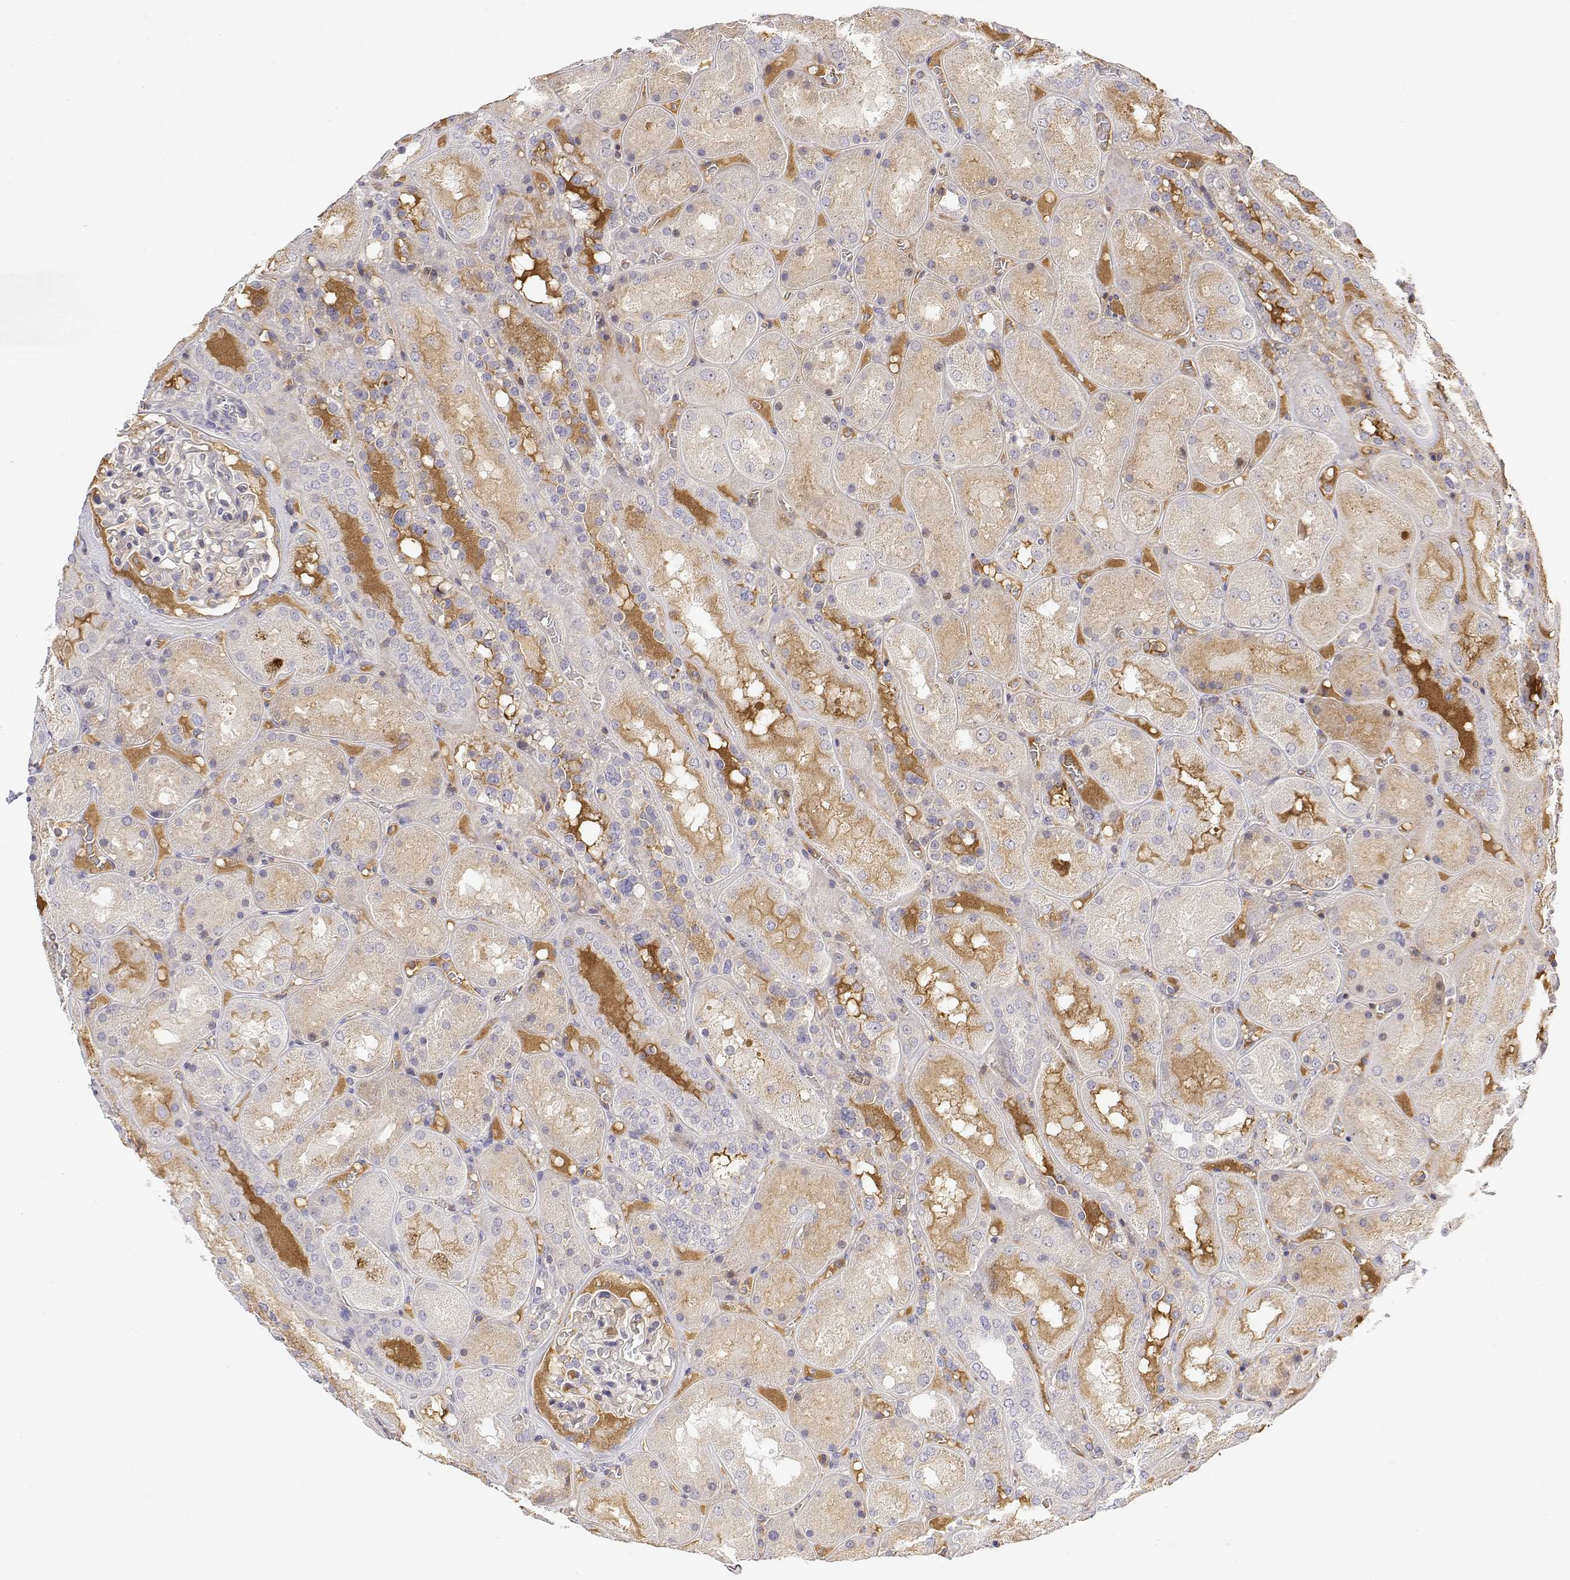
{"staining": {"intensity": "negative", "quantity": "none", "location": "none"}, "tissue": "kidney", "cell_type": "Cells in glomeruli", "image_type": "normal", "snomed": [{"axis": "morphology", "description": "Normal tissue, NOS"}, {"axis": "topography", "description": "Kidney"}], "caption": "Unremarkable kidney was stained to show a protein in brown. There is no significant expression in cells in glomeruli. The staining is performed using DAB brown chromogen with nuclei counter-stained in using hematoxylin.", "gene": "IGFBP4", "patient": {"sex": "male", "age": 73}}